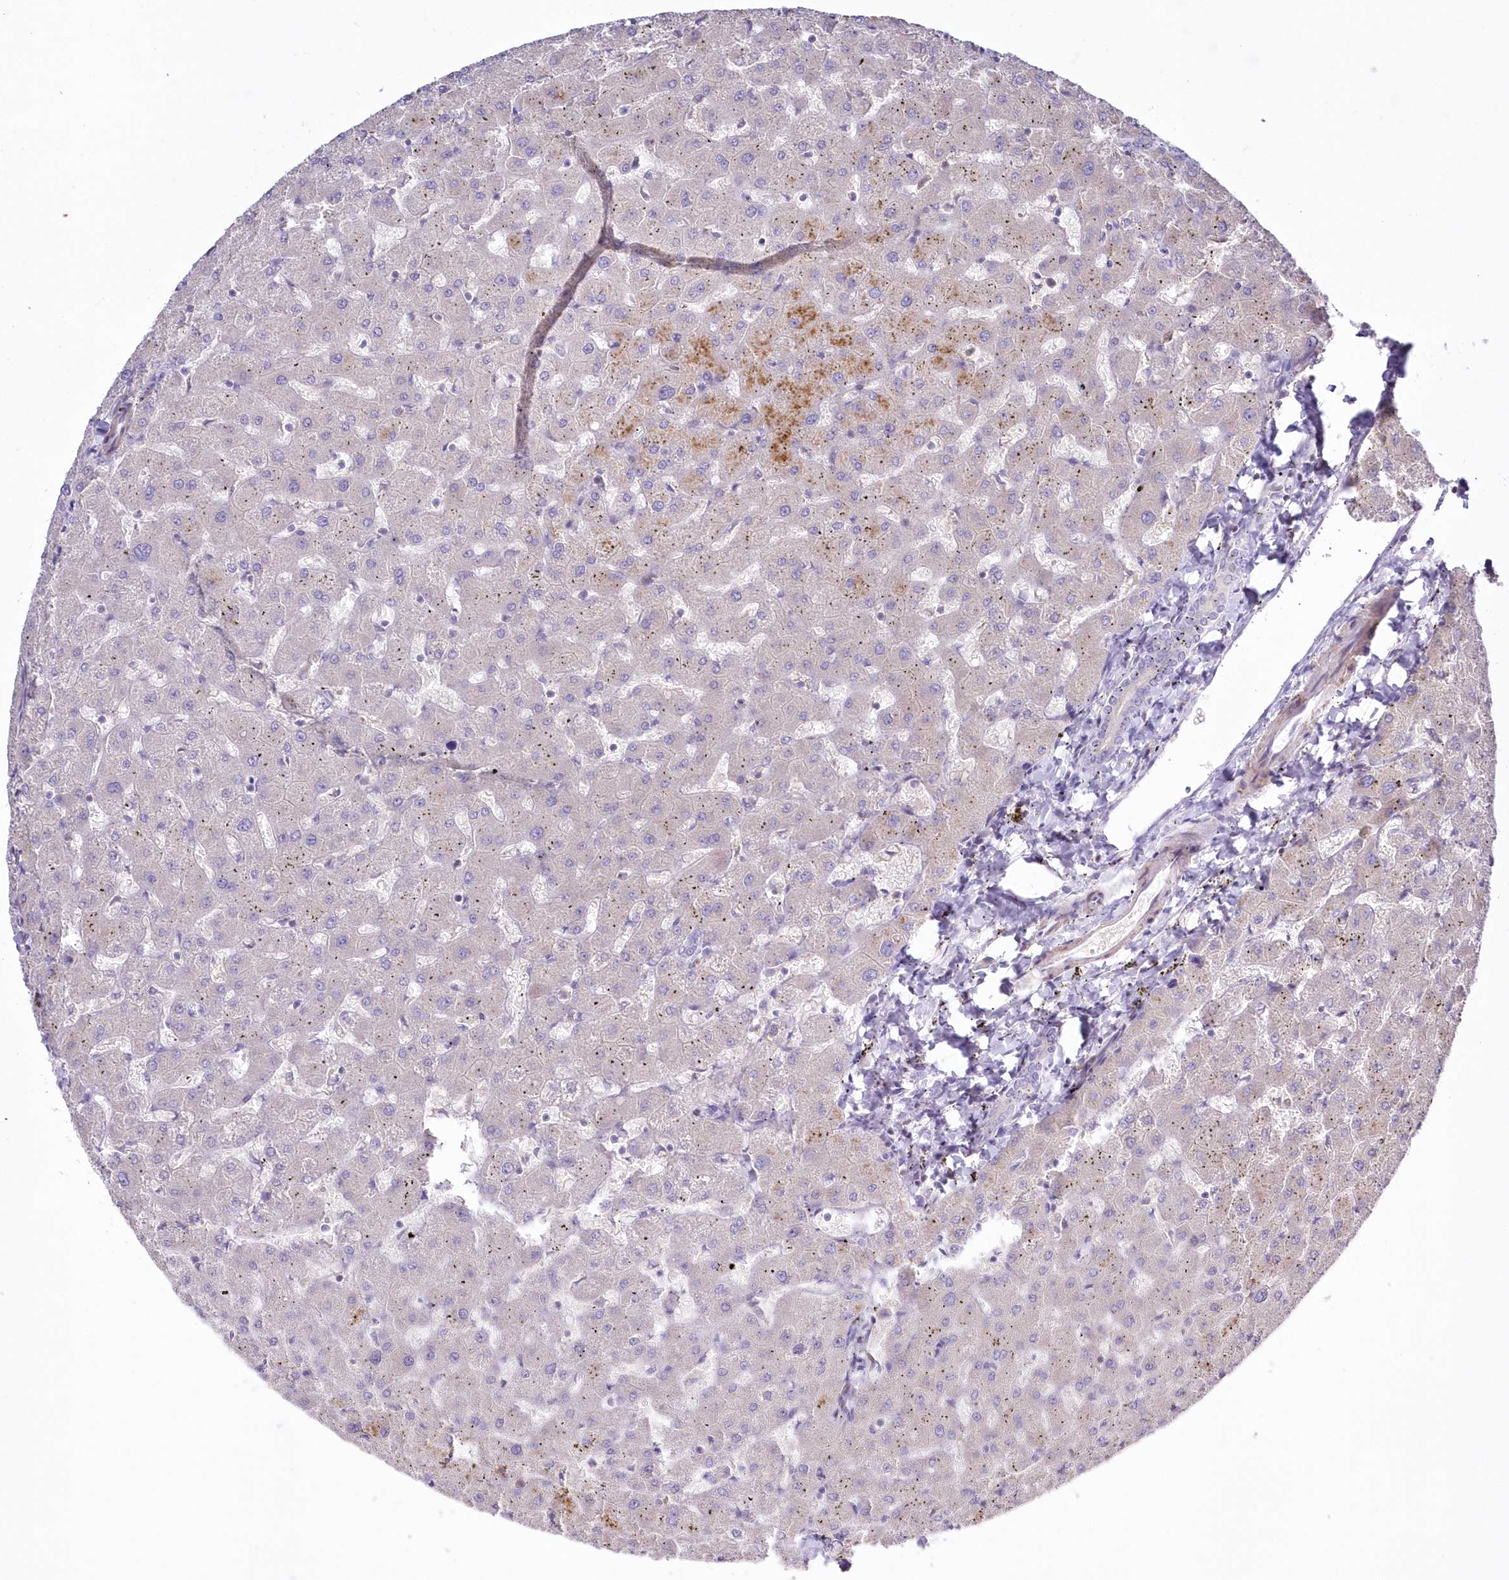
{"staining": {"intensity": "negative", "quantity": "none", "location": "none"}, "tissue": "liver", "cell_type": "Cholangiocytes", "image_type": "normal", "snomed": [{"axis": "morphology", "description": "Normal tissue, NOS"}, {"axis": "topography", "description": "Liver"}], "caption": "Immunohistochemistry of normal liver displays no expression in cholangiocytes.", "gene": "ARFGEF3", "patient": {"sex": "female", "age": 63}}